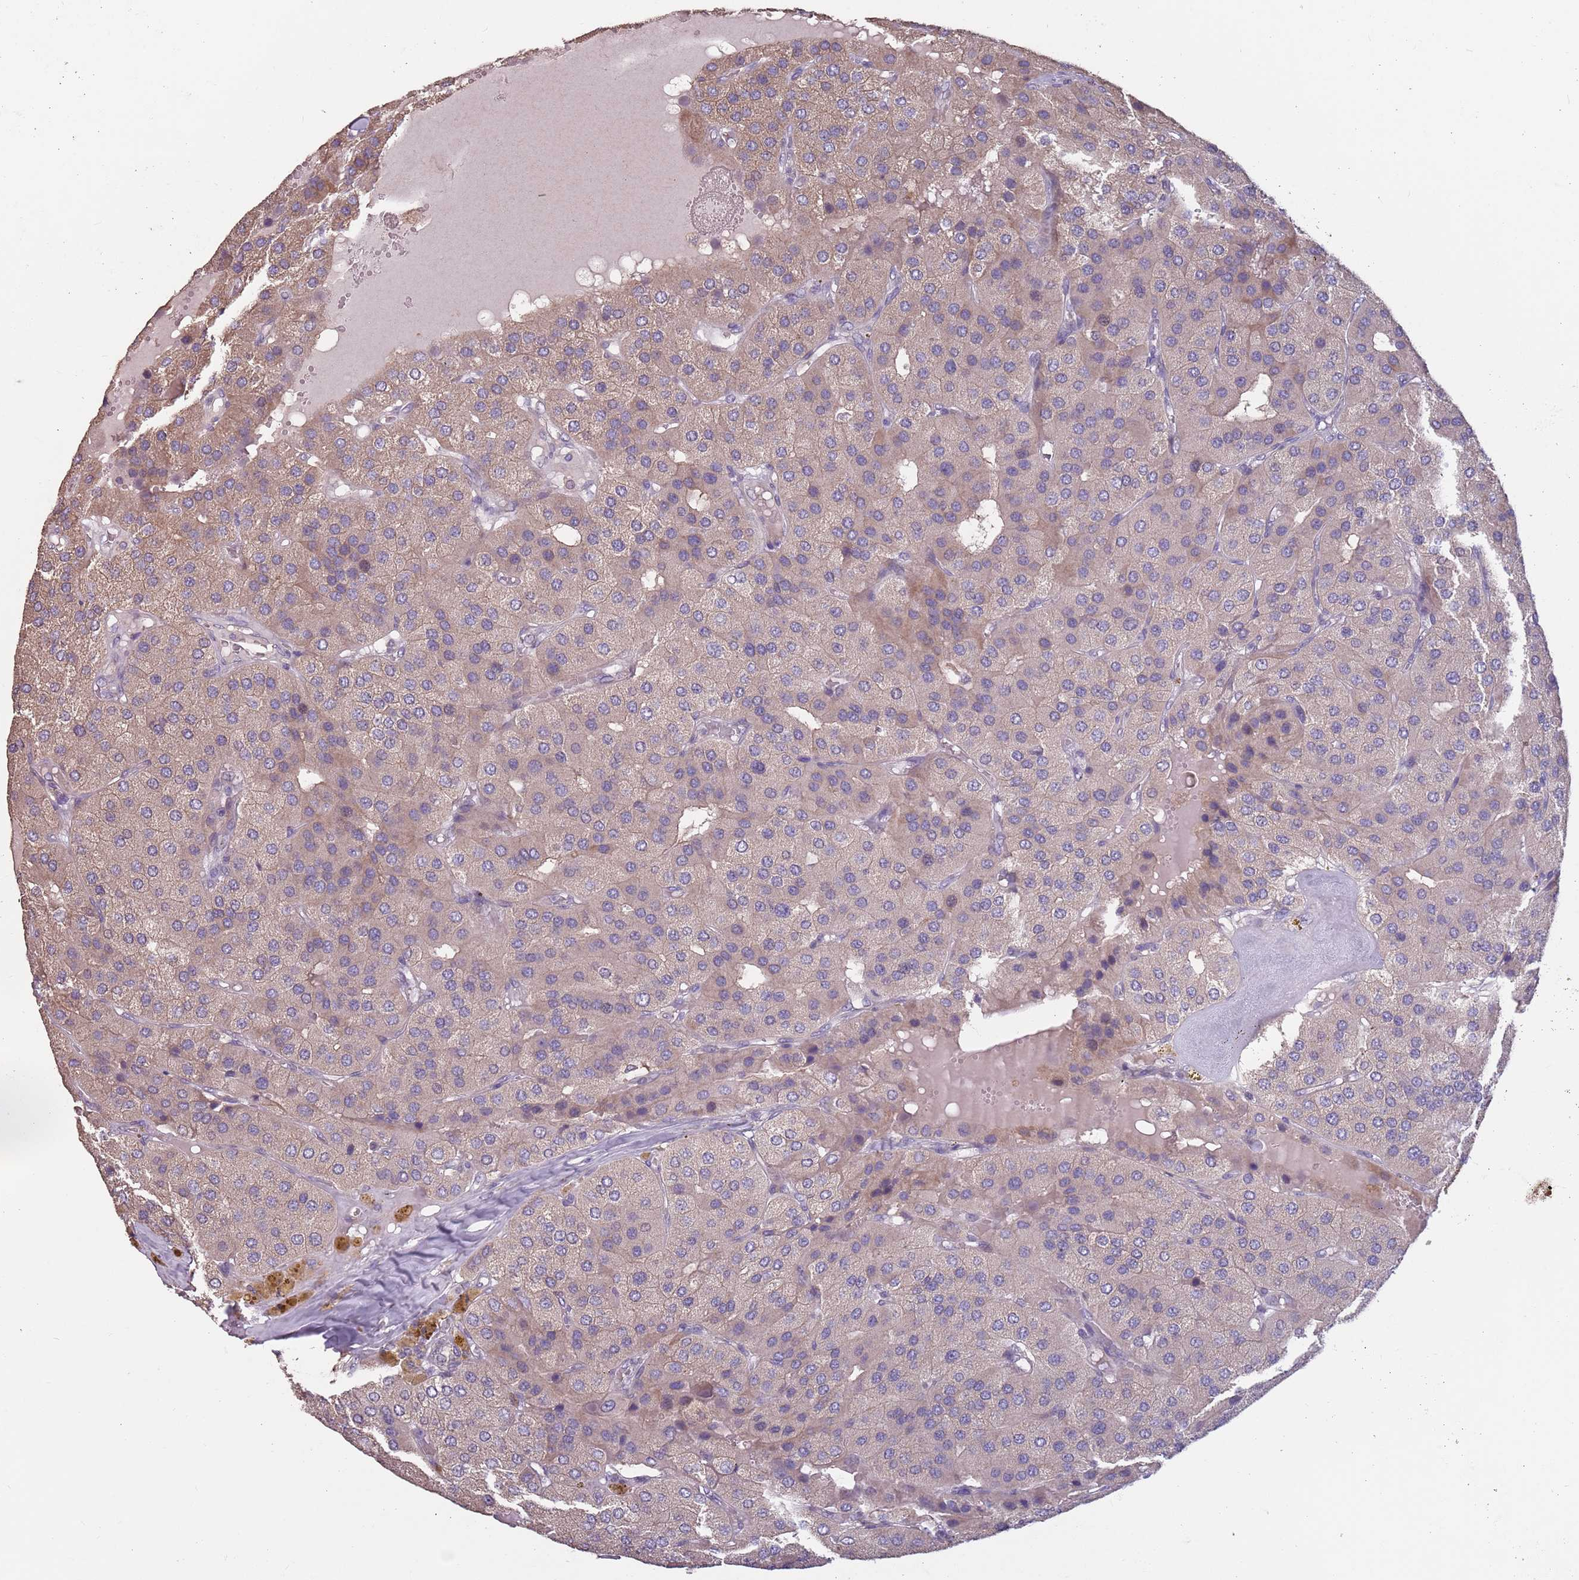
{"staining": {"intensity": "weak", "quantity": "25%-75%", "location": "cytoplasmic/membranous"}, "tissue": "parathyroid gland", "cell_type": "Glandular cells", "image_type": "normal", "snomed": [{"axis": "morphology", "description": "Normal tissue, NOS"}, {"axis": "morphology", "description": "Adenoma, NOS"}, {"axis": "topography", "description": "Parathyroid gland"}], "caption": "Immunohistochemical staining of unremarkable parathyroid gland reveals 25%-75% levels of weak cytoplasmic/membranous protein expression in about 25%-75% of glandular cells.", "gene": "MBD3L1", "patient": {"sex": "female", "age": 86}}